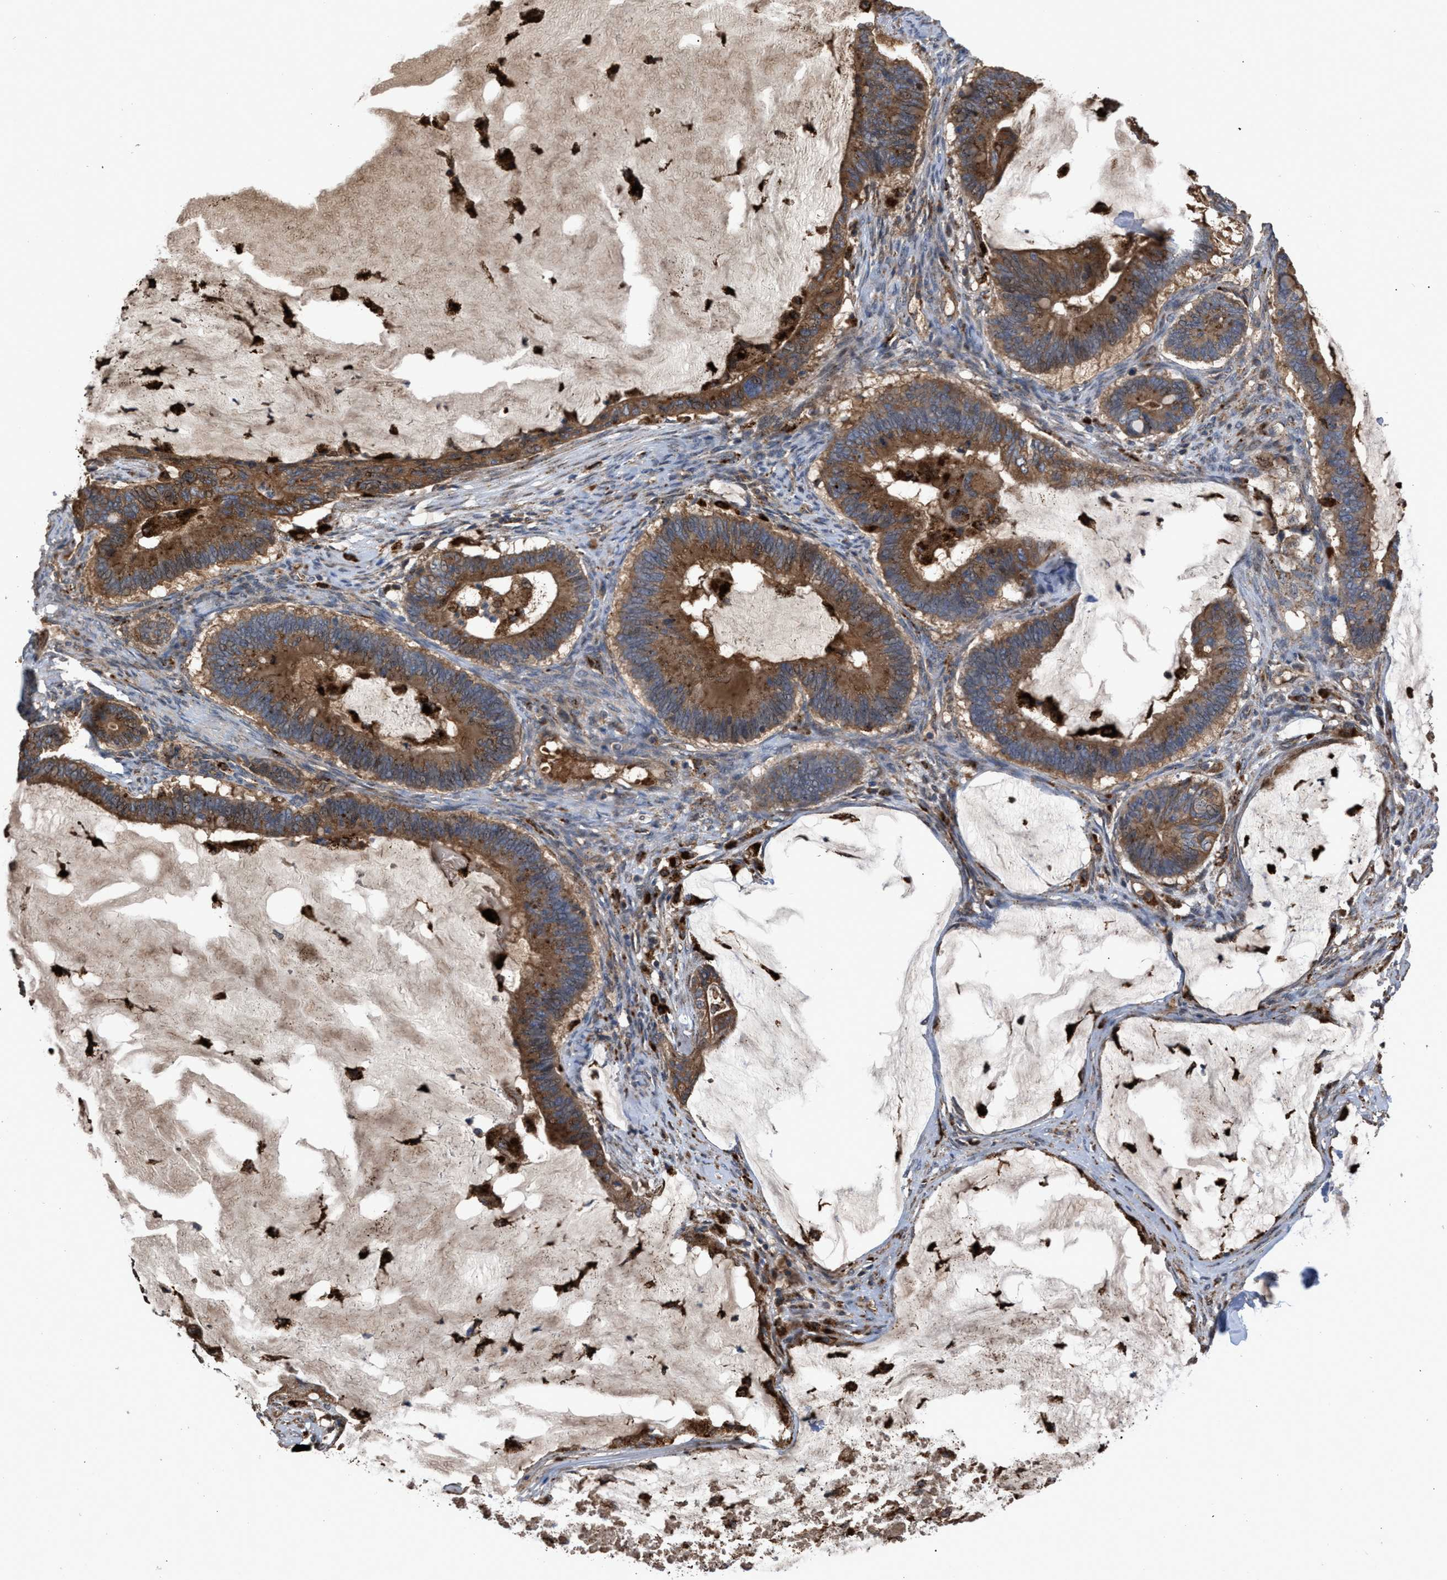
{"staining": {"intensity": "moderate", "quantity": ">75%", "location": "cytoplasmic/membranous"}, "tissue": "ovarian cancer", "cell_type": "Tumor cells", "image_type": "cancer", "snomed": [{"axis": "morphology", "description": "Cystadenocarcinoma, mucinous, NOS"}, {"axis": "topography", "description": "Ovary"}], "caption": "About >75% of tumor cells in mucinous cystadenocarcinoma (ovarian) display moderate cytoplasmic/membranous protein staining as visualized by brown immunohistochemical staining.", "gene": "ELMO3", "patient": {"sex": "female", "age": 61}}